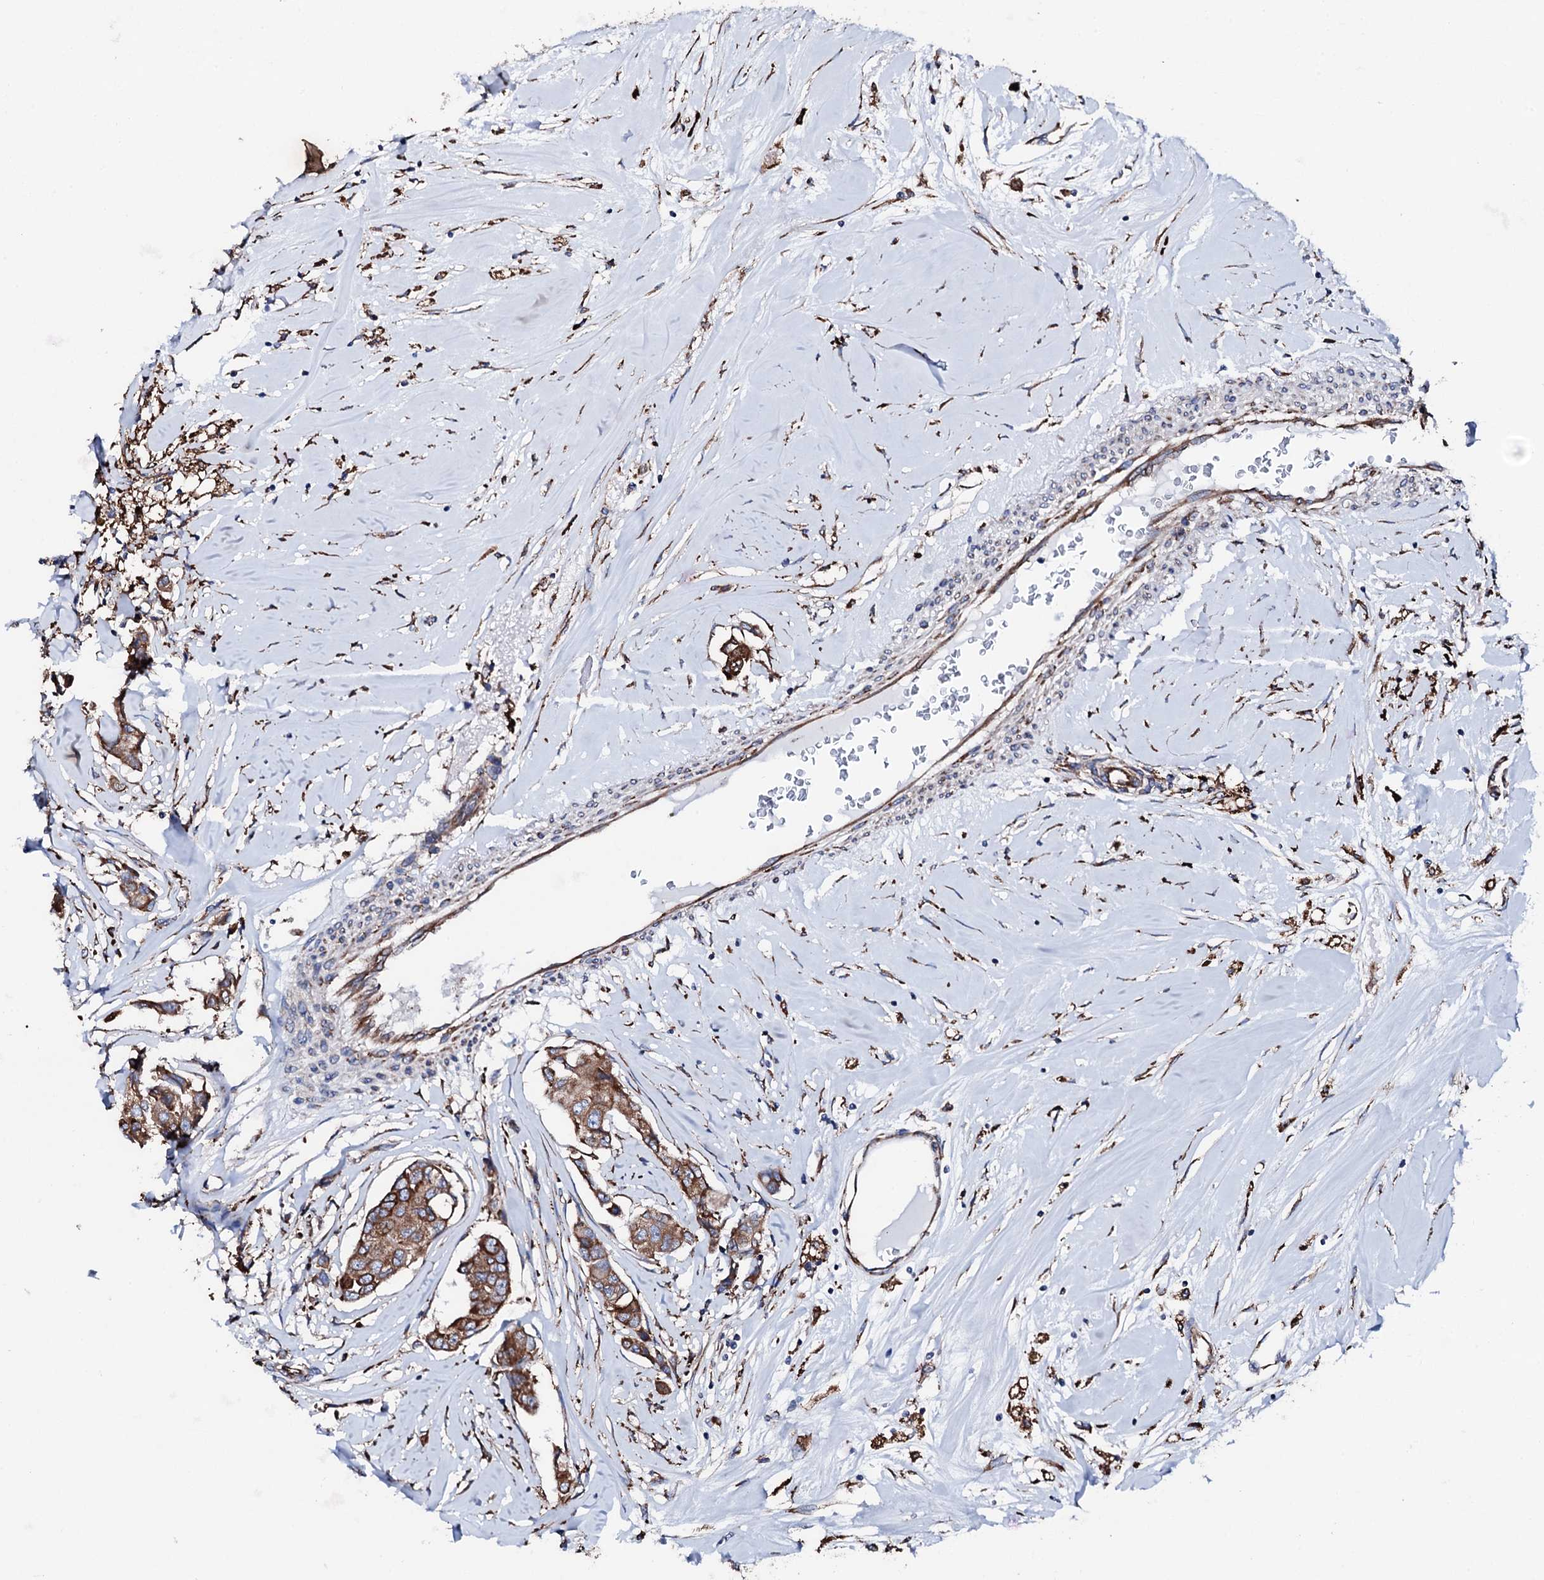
{"staining": {"intensity": "moderate", "quantity": ">75%", "location": "cytoplasmic/membranous"}, "tissue": "breast cancer", "cell_type": "Tumor cells", "image_type": "cancer", "snomed": [{"axis": "morphology", "description": "Duct carcinoma"}, {"axis": "topography", "description": "Breast"}], "caption": "Immunohistochemistry of breast cancer (intraductal carcinoma) exhibits medium levels of moderate cytoplasmic/membranous staining in about >75% of tumor cells.", "gene": "AMDHD1", "patient": {"sex": "female", "age": 80}}